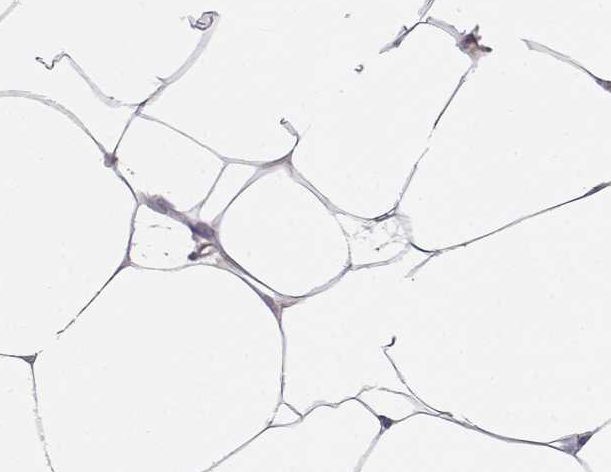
{"staining": {"intensity": "negative", "quantity": "none", "location": "none"}, "tissue": "breast", "cell_type": "Adipocytes", "image_type": "normal", "snomed": [{"axis": "morphology", "description": "Normal tissue, NOS"}, {"axis": "topography", "description": "Breast"}], "caption": "This is a image of immunohistochemistry (IHC) staining of normal breast, which shows no staining in adipocytes.", "gene": "OPN5", "patient": {"sex": "female", "age": 32}}